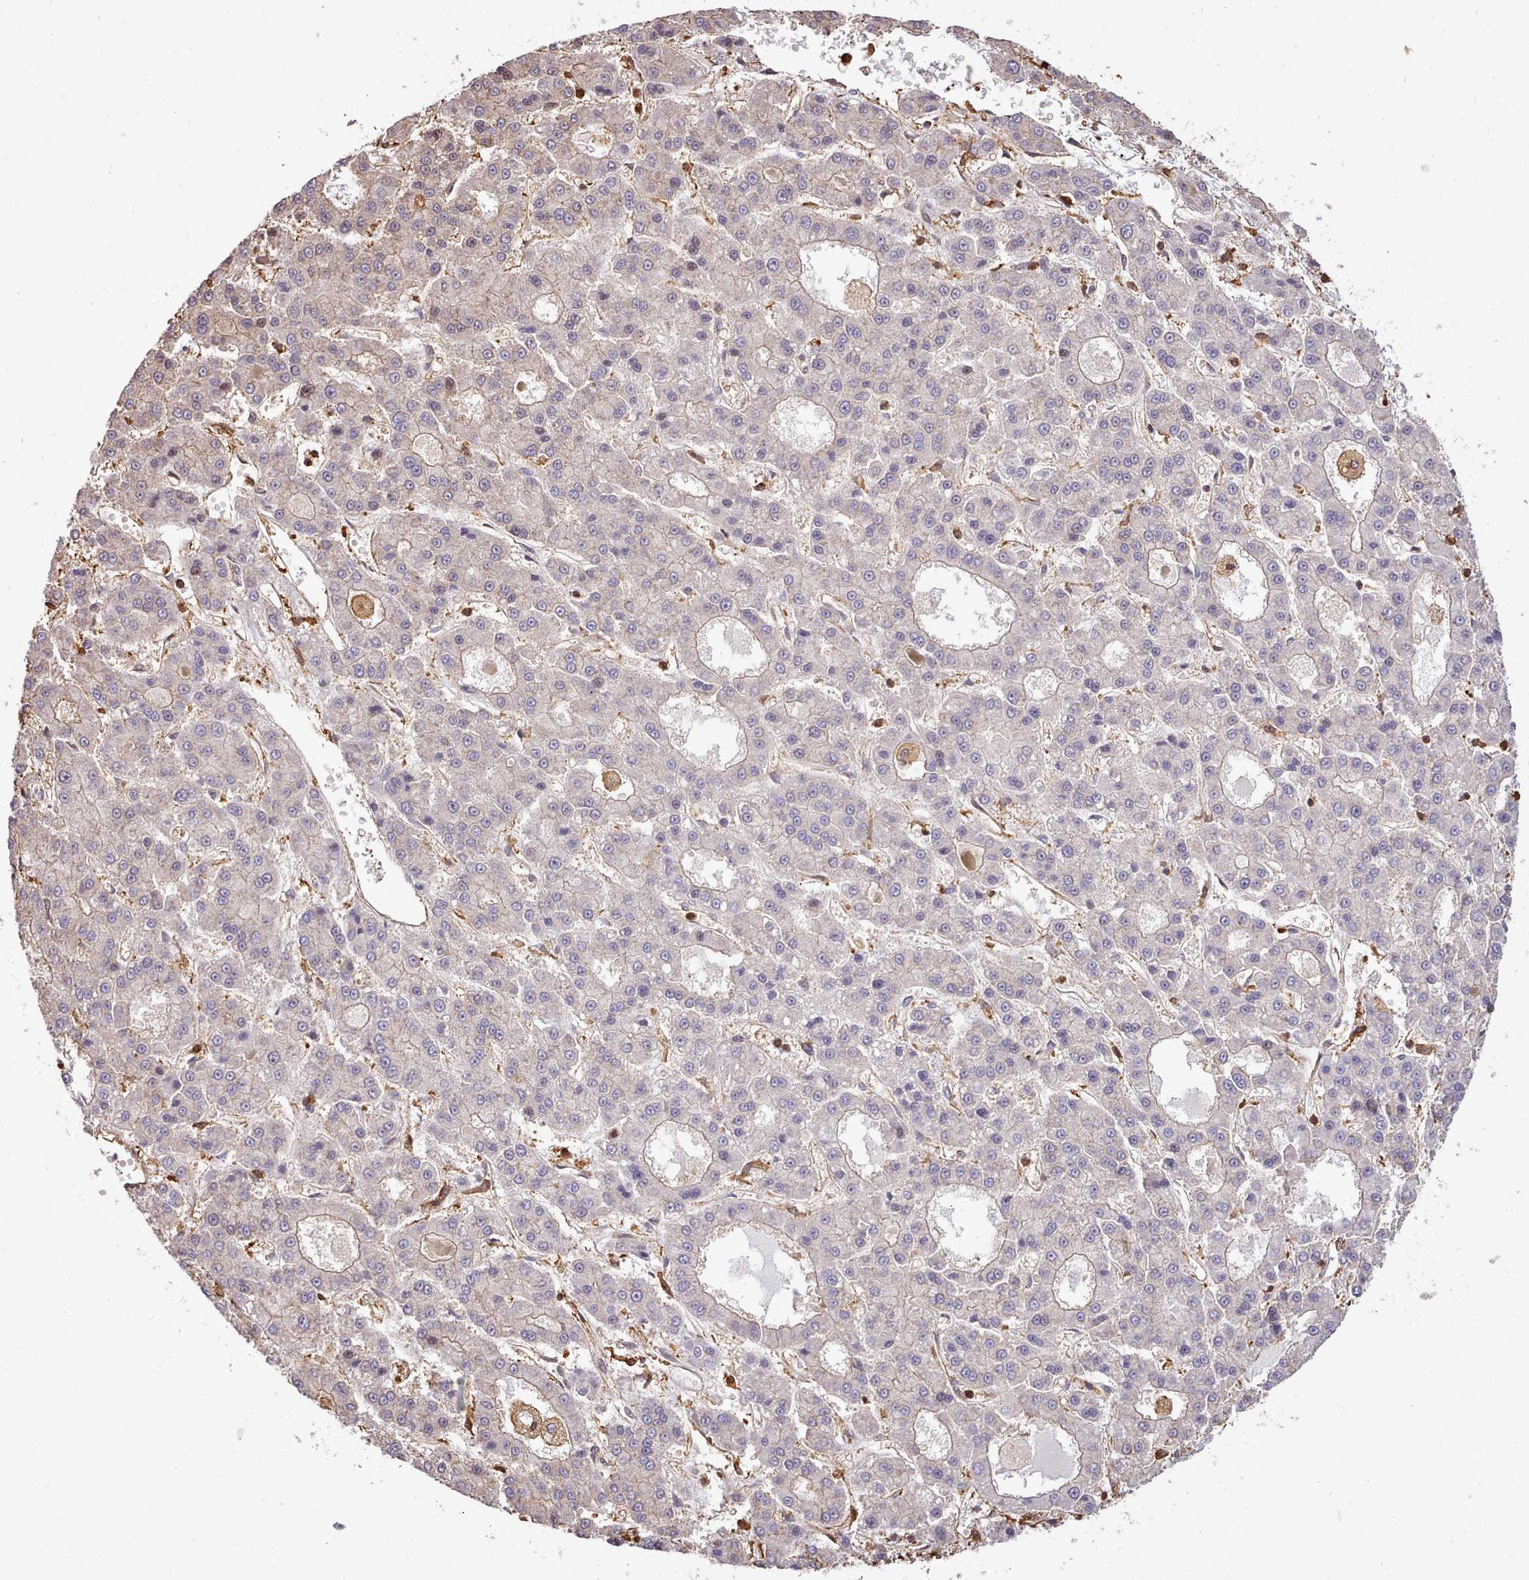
{"staining": {"intensity": "negative", "quantity": "none", "location": "none"}, "tissue": "liver cancer", "cell_type": "Tumor cells", "image_type": "cancer", "snomed": [{"axis": "morphology", "description": "Carcinoma, Hepatocellular, NOS"}, {"axis": "topography", "description": "Liver"}], "caption": "There is no significant expression in tumor cells of liver cancer. Nuclei are stained in blue.", "gene": "CAPZA1", "patient": {"sex": "male", "age": 70}}